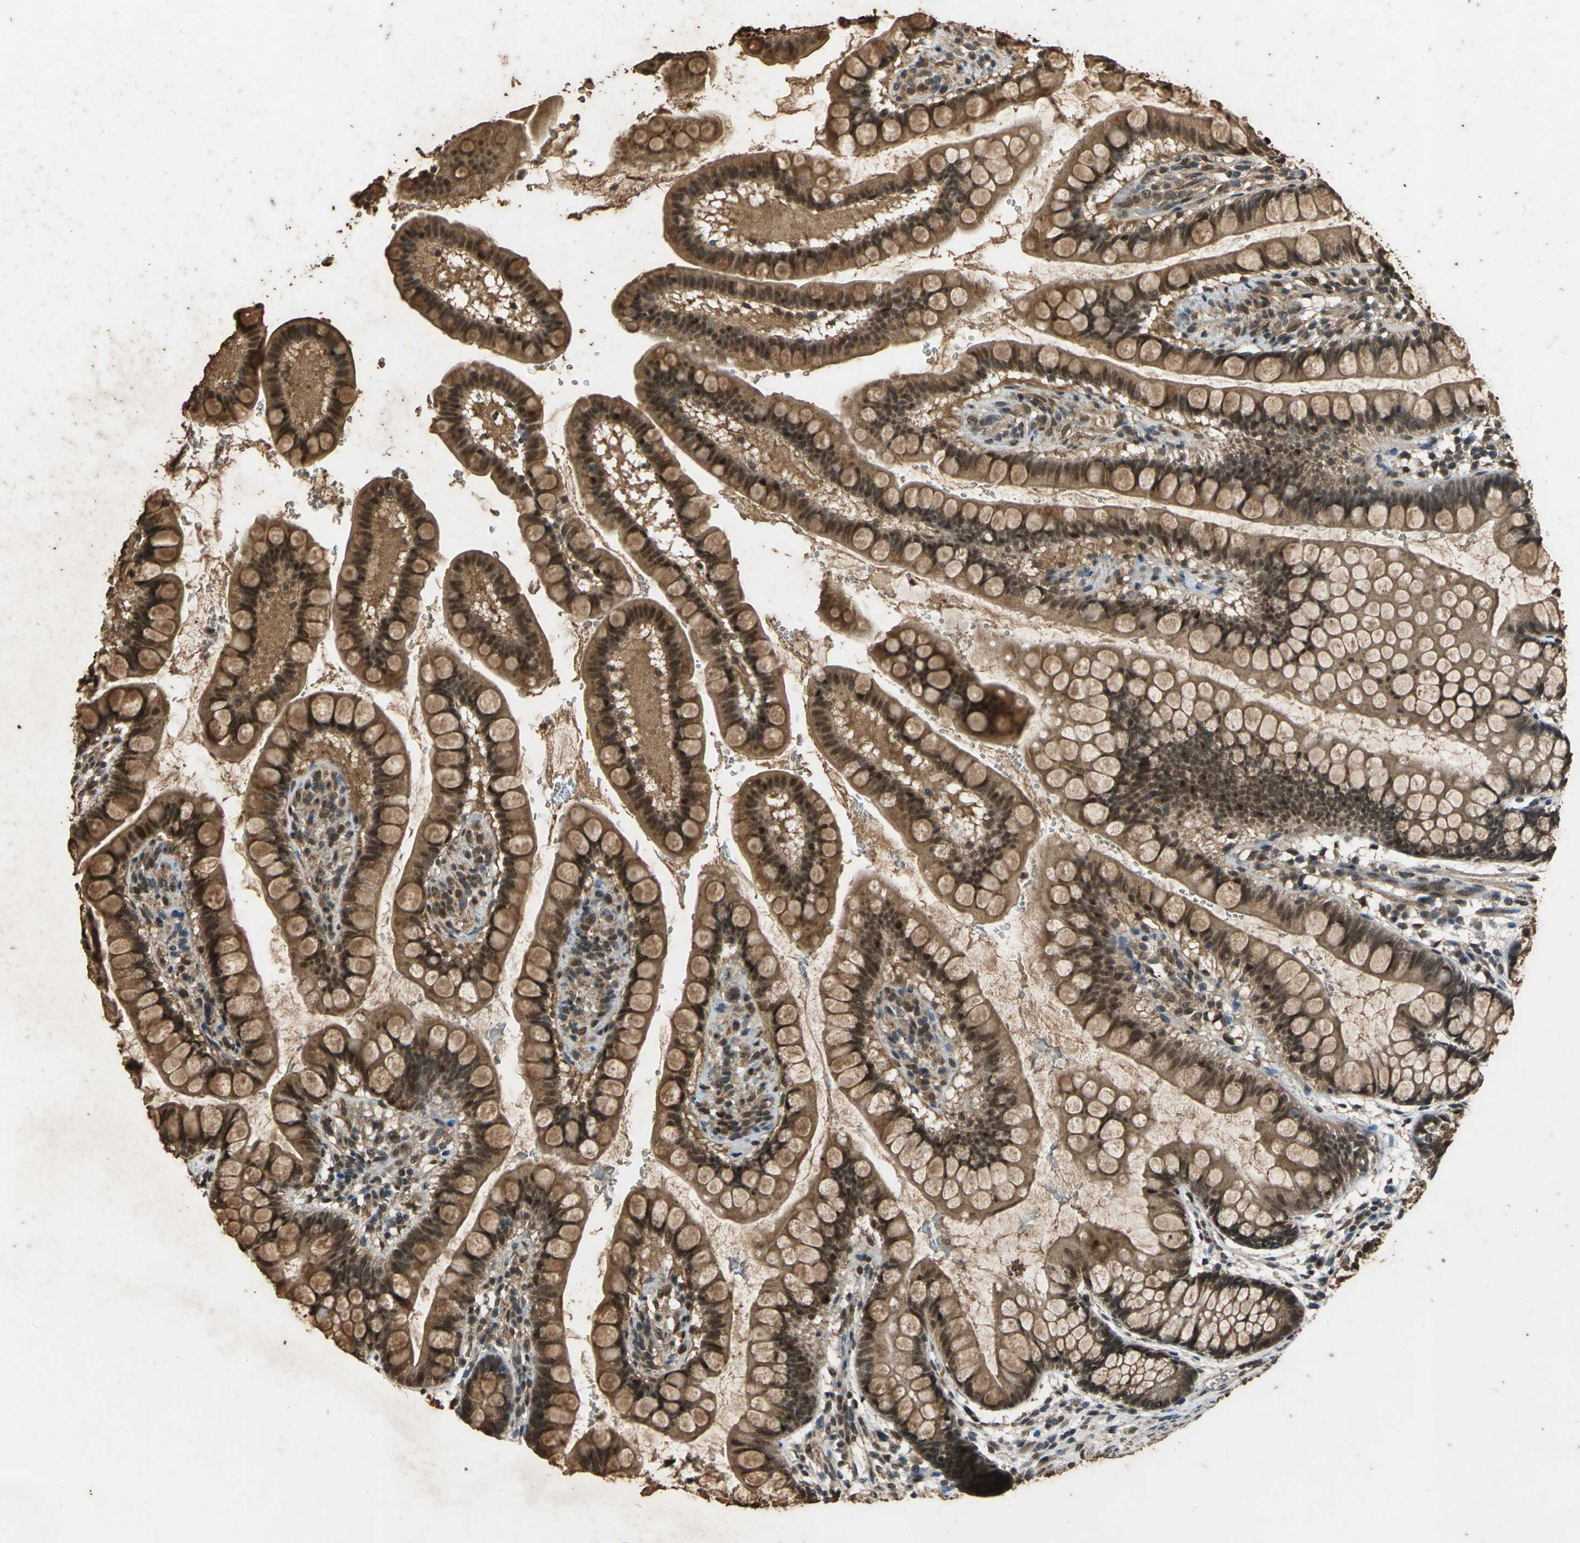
{"staining": {"intensity": "strong", "quantity": ">75%", "location": "cytoplasmic/membranous,nuclear"}, "tissue": "small intestine", "cell_type": "Glandular cells", "image_type": "normal", "snomed": [{"axis": "morphology", "description": "Normal tissue, NOS"}, {"axis": "topography", "description": "Small intestine"}], "caption": "High-magnification brightfield microscopy of benign small intestine stained with DAB (brown) and counterstained with hematoxylin (blue). glandular cells exhibit strong cytoplasmic/membranous,nuclear positivity is identified in approximately>75% of cells.", "gene": "NOTCH3", "patient": {"sex": "female", "age": 58}}